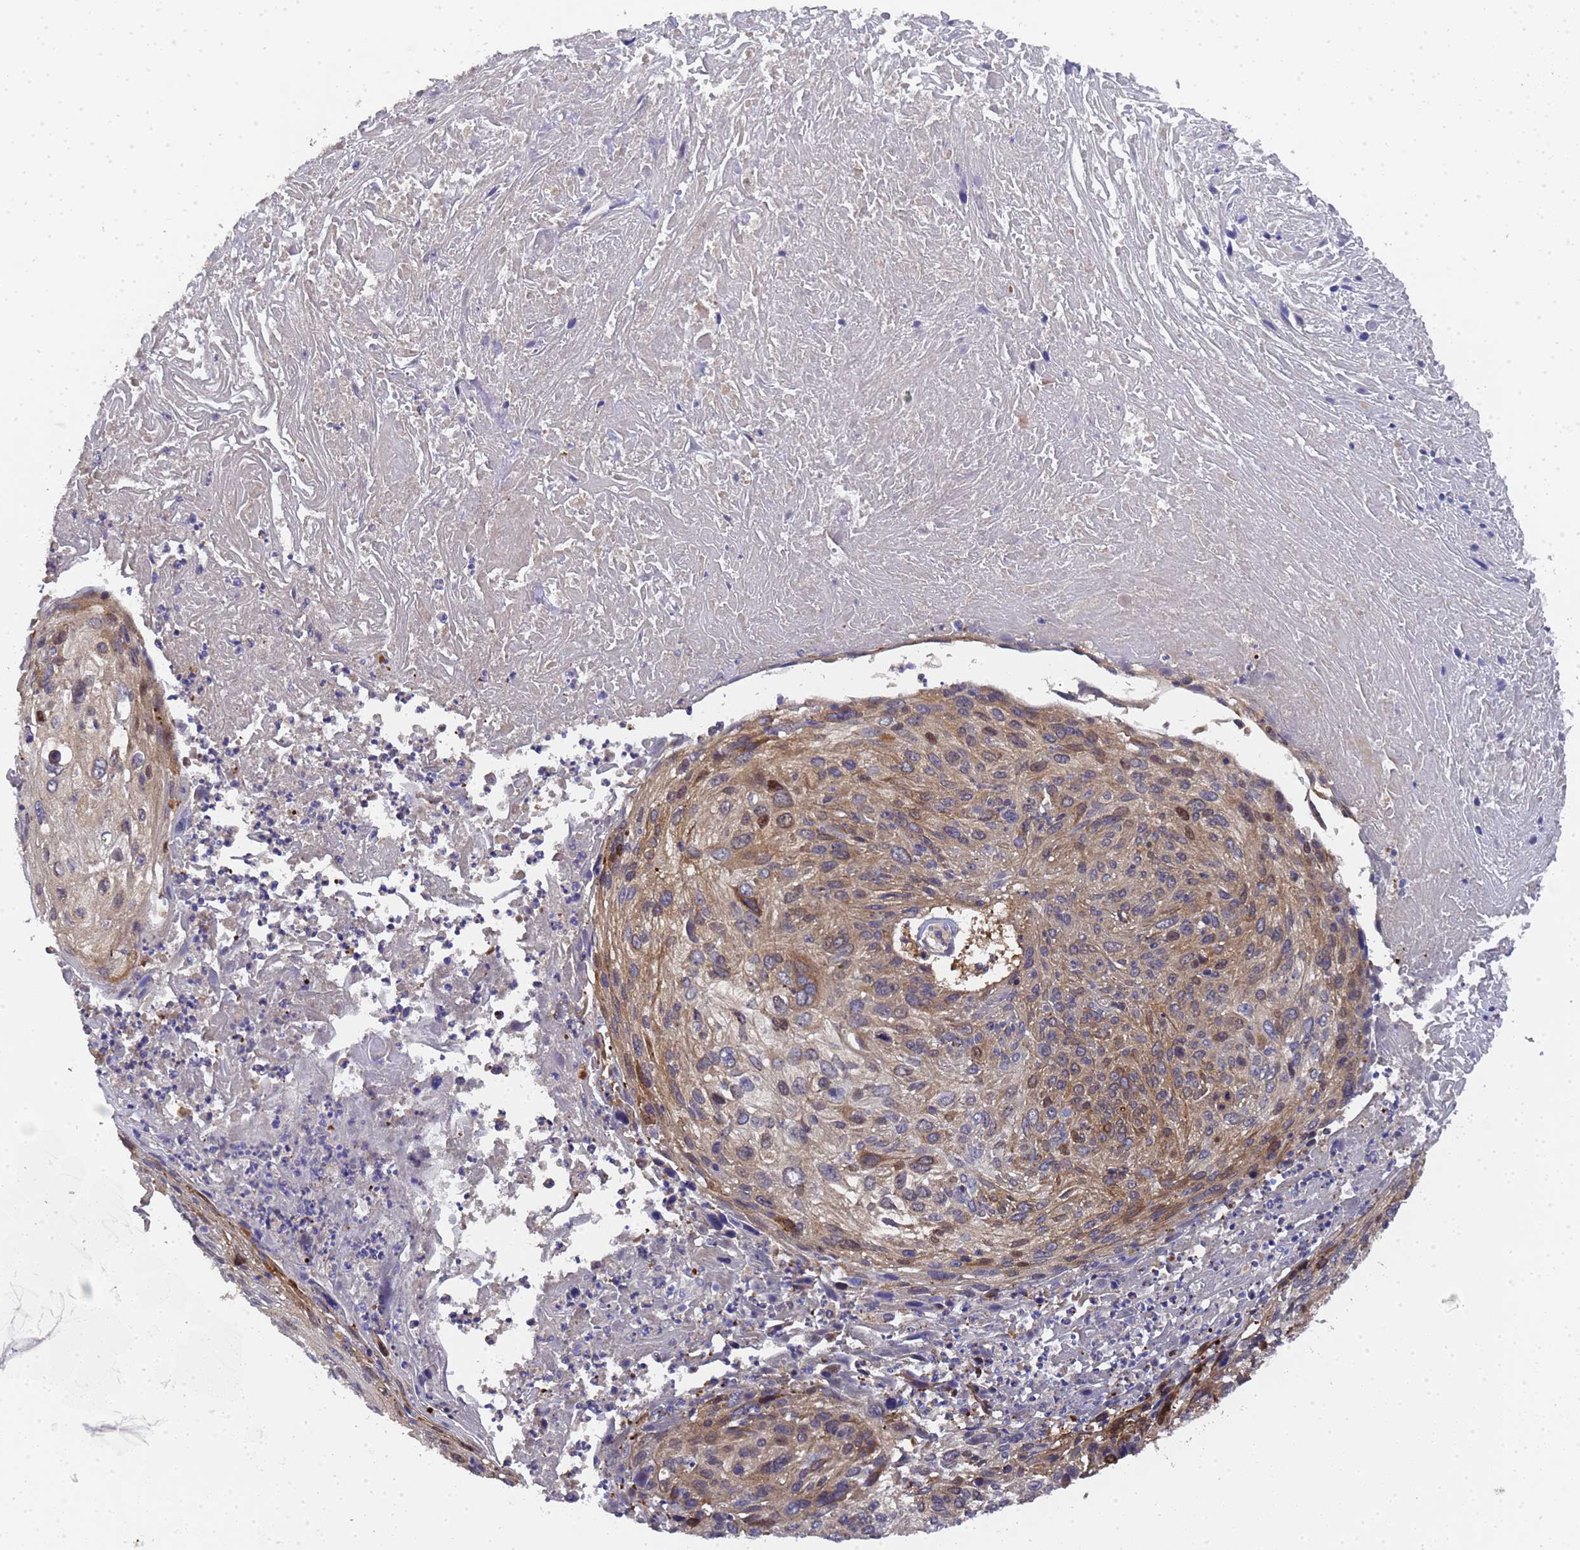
{"staining": {"intensity": "weak", "quantity": ">75%", "location": "cytoplasmic/membranous,nuclear"}, "tissue": "cervical cancer", "cell_type": "Tumor cells", "image_type": "cancer", "snomed": [{"axis": "morphology", "description": "Squamous cell carcinoma, NOS"}, {"axis": "topography", "description": "Cervix"}], "caption": "The immunohistochemical stain highlights weak cytoplasmic/membranous and nuclear expression in tumor cells of cervical cancer (squamous cell carcinoma) tissue.", "gene": "MOCS1", "patient": {"sex": "female", "age": 51}}